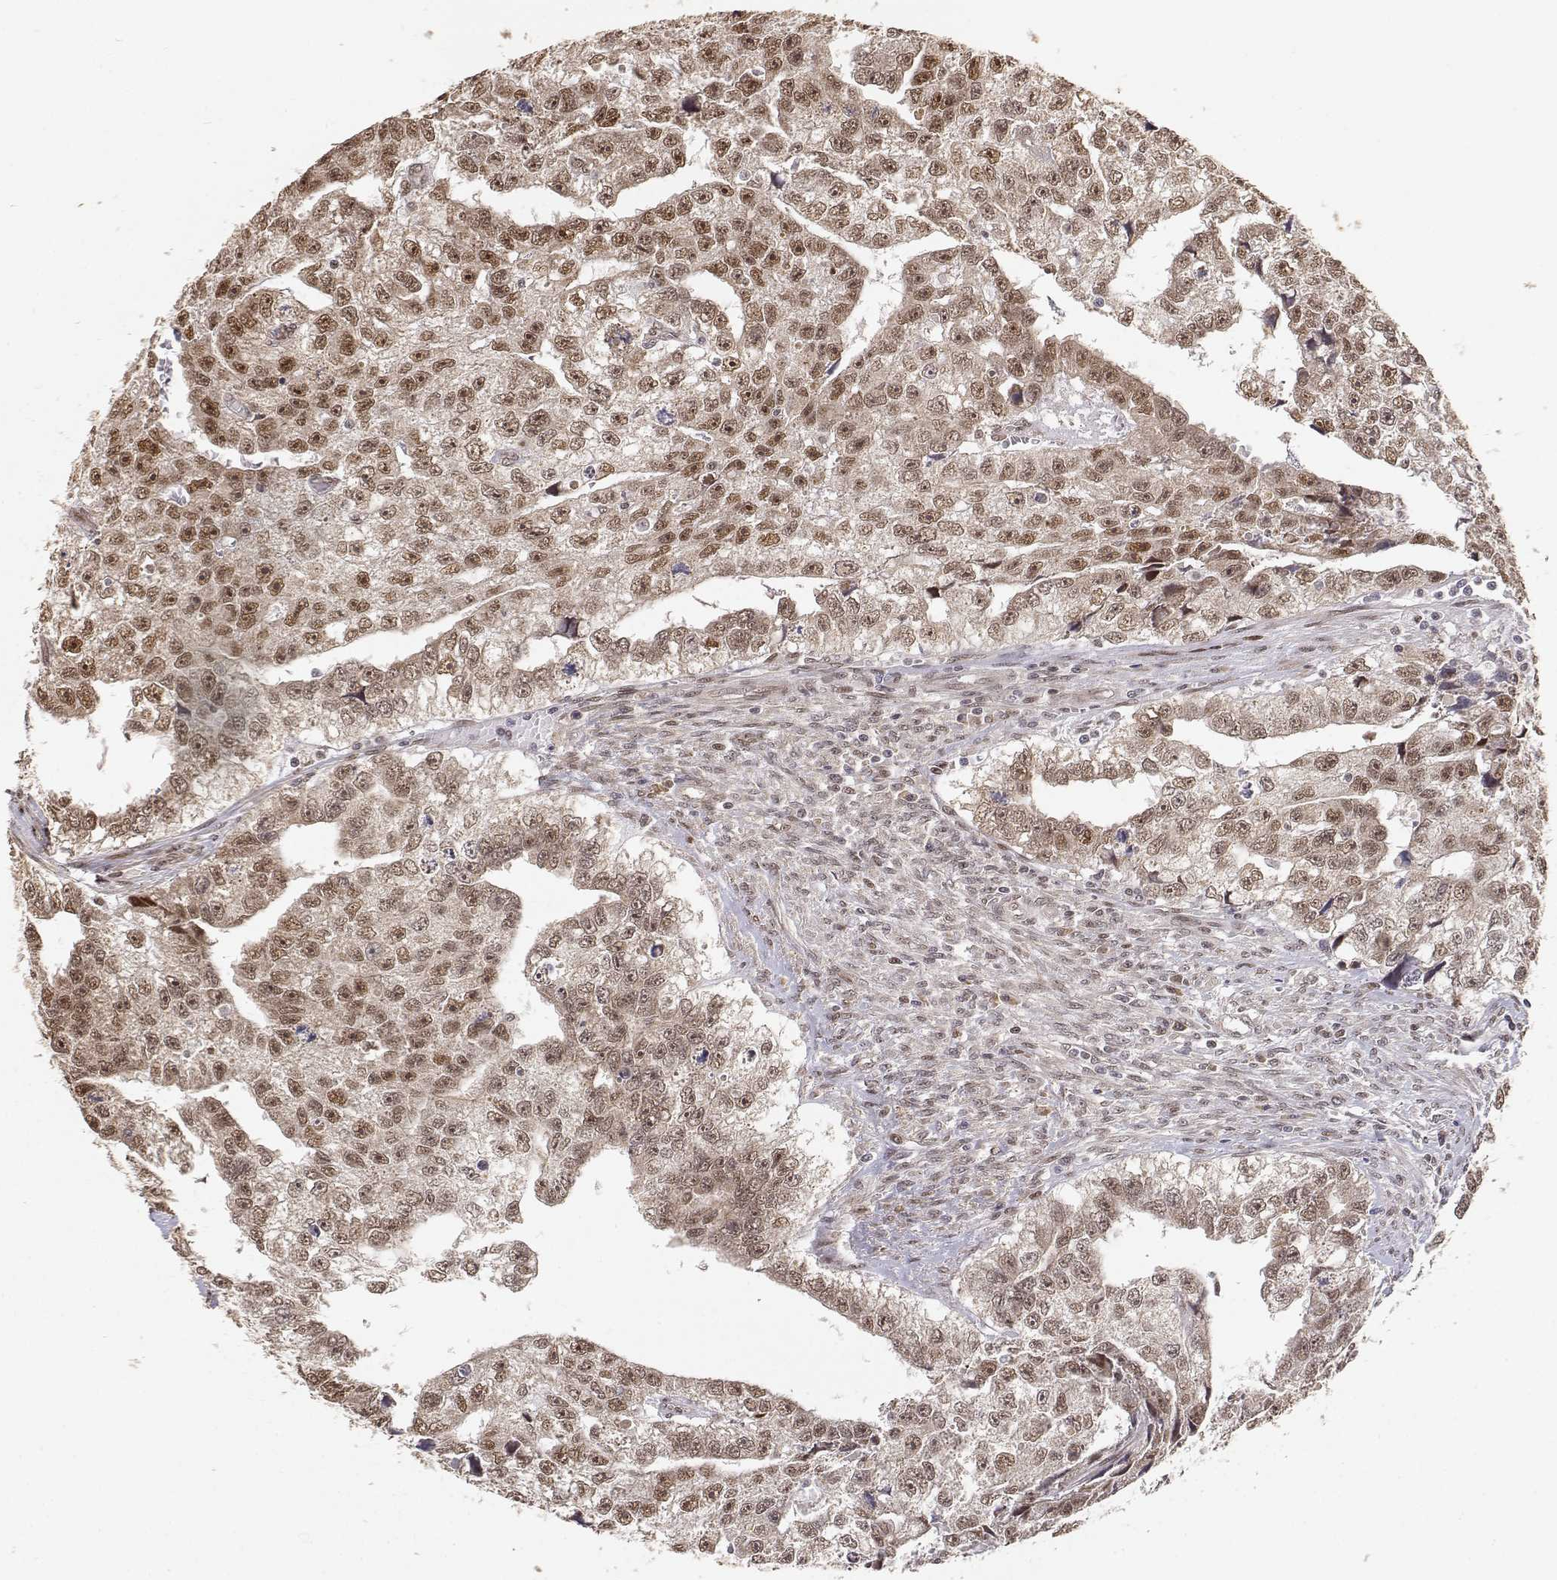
{"staining": {"intensity": "moderate", "quantity": ">75%", "location": "cytoplasmic/membranous,nuclear"}, "tissue": "testis cancer", "cell_type": "Tumor cells", "image_type": "cancer", "snomed": [{"axis": "morphology", "description": "Carcinoma, Embryonal, NOS"}, {"axis": "morphology", "description": "Teratoma, malignant, NOS"}, {"axis": "topography", "description": "Testis"}], "caption": "Testis cancer stained with a protein marker reveals moderate staining in tumor cells.", "gene": "BRCA1", "patient": {"sex": "male", "age": 44}}